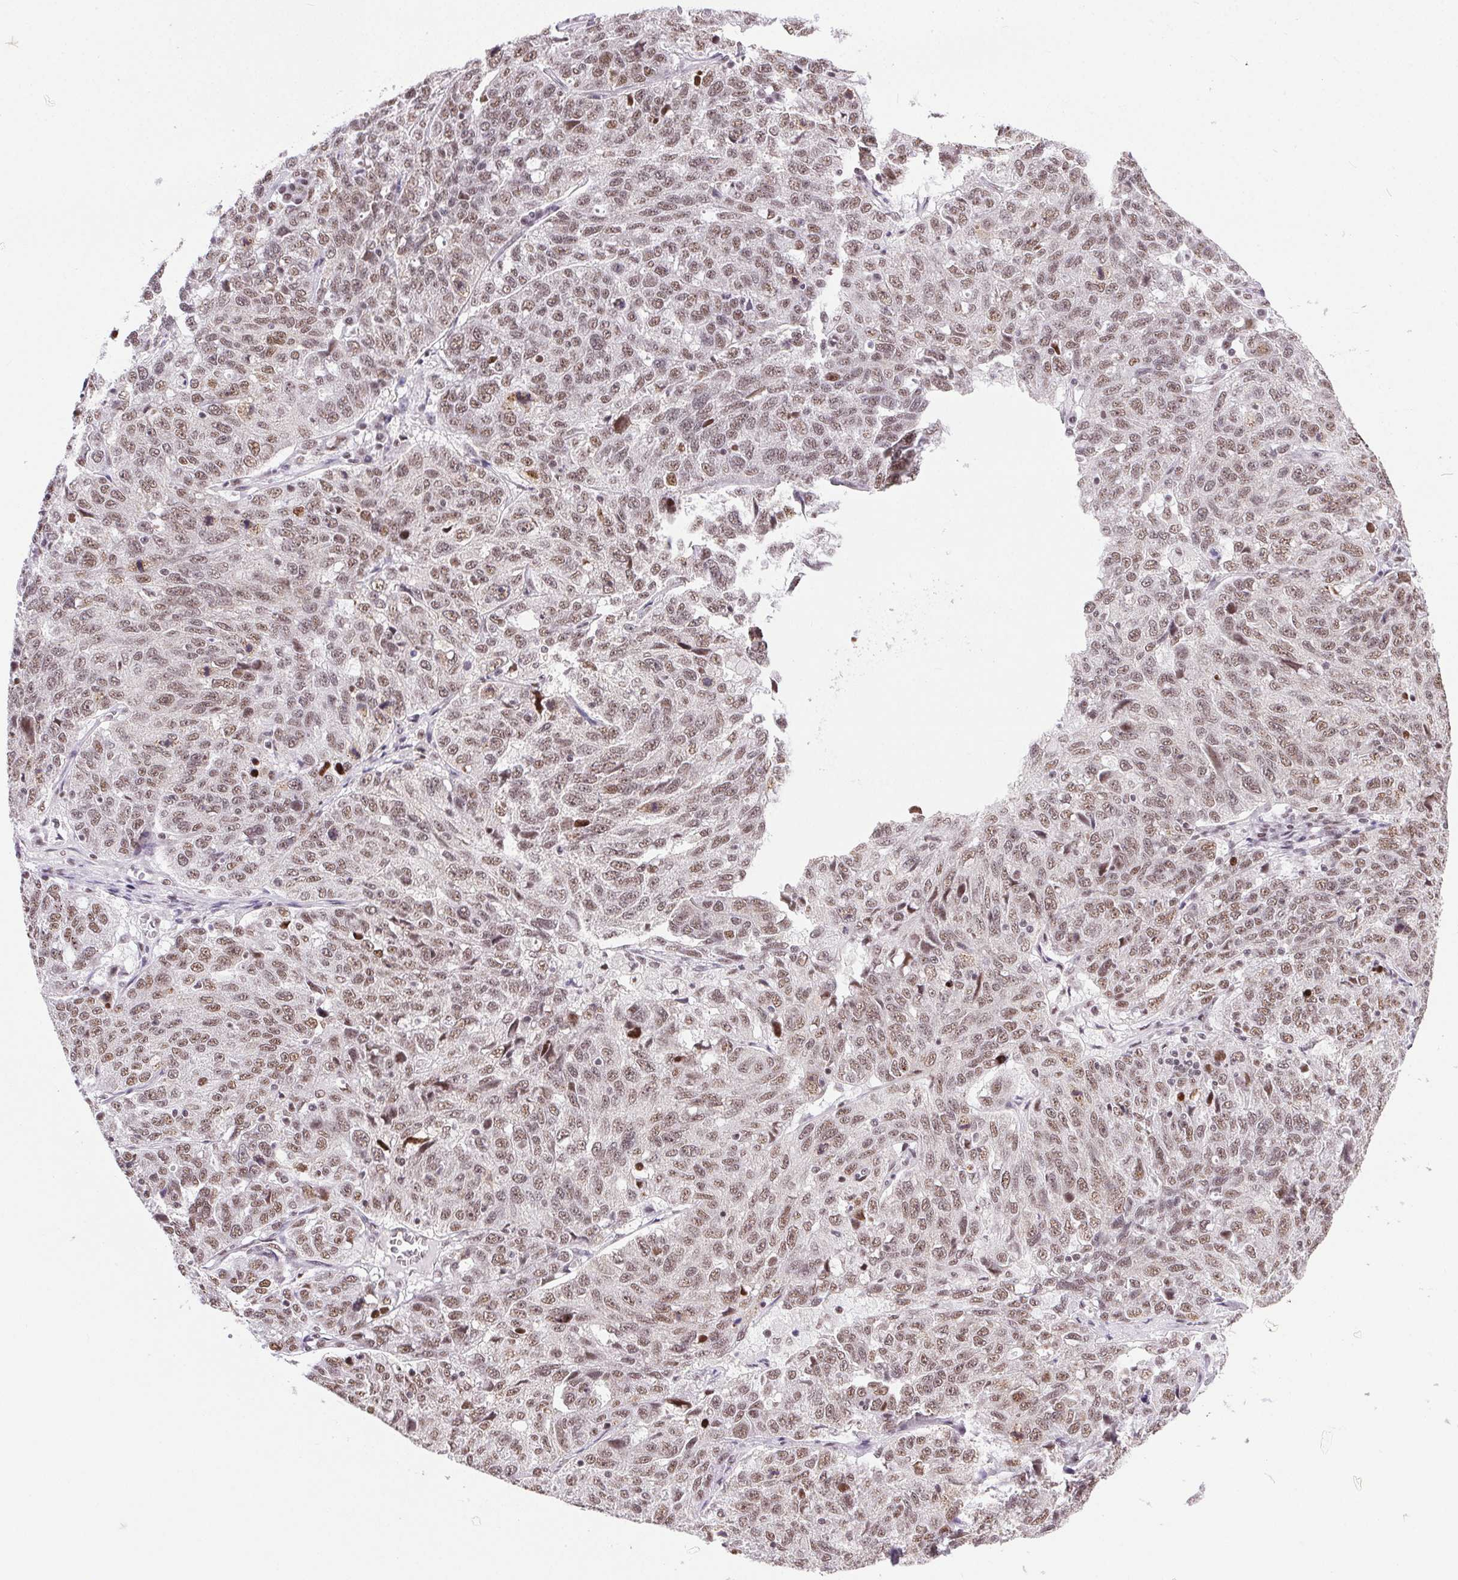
{"staining": {"intensity": "moderate", "quantity": ">75%", "location": "nuclear"}, "tissue": "ovarian cancer", "cell_type": "Tumor cells", "image_type": "cancer", "snomed": [{"axis": "morphology", "description": "Cystadenocarcinoma, serous, NOS"}, {"axis": "topography", "description": "Ovary"}], "caption": "Protein expression analysis of human ovarian cancer reveals moderate nuclear positivity in about >75% of tumor cells. (DAB IHC, brown staining for protein, blue staining for nuclei).", "gene": "TRA2B", "patient": {"sex": "female", "age": 71}}